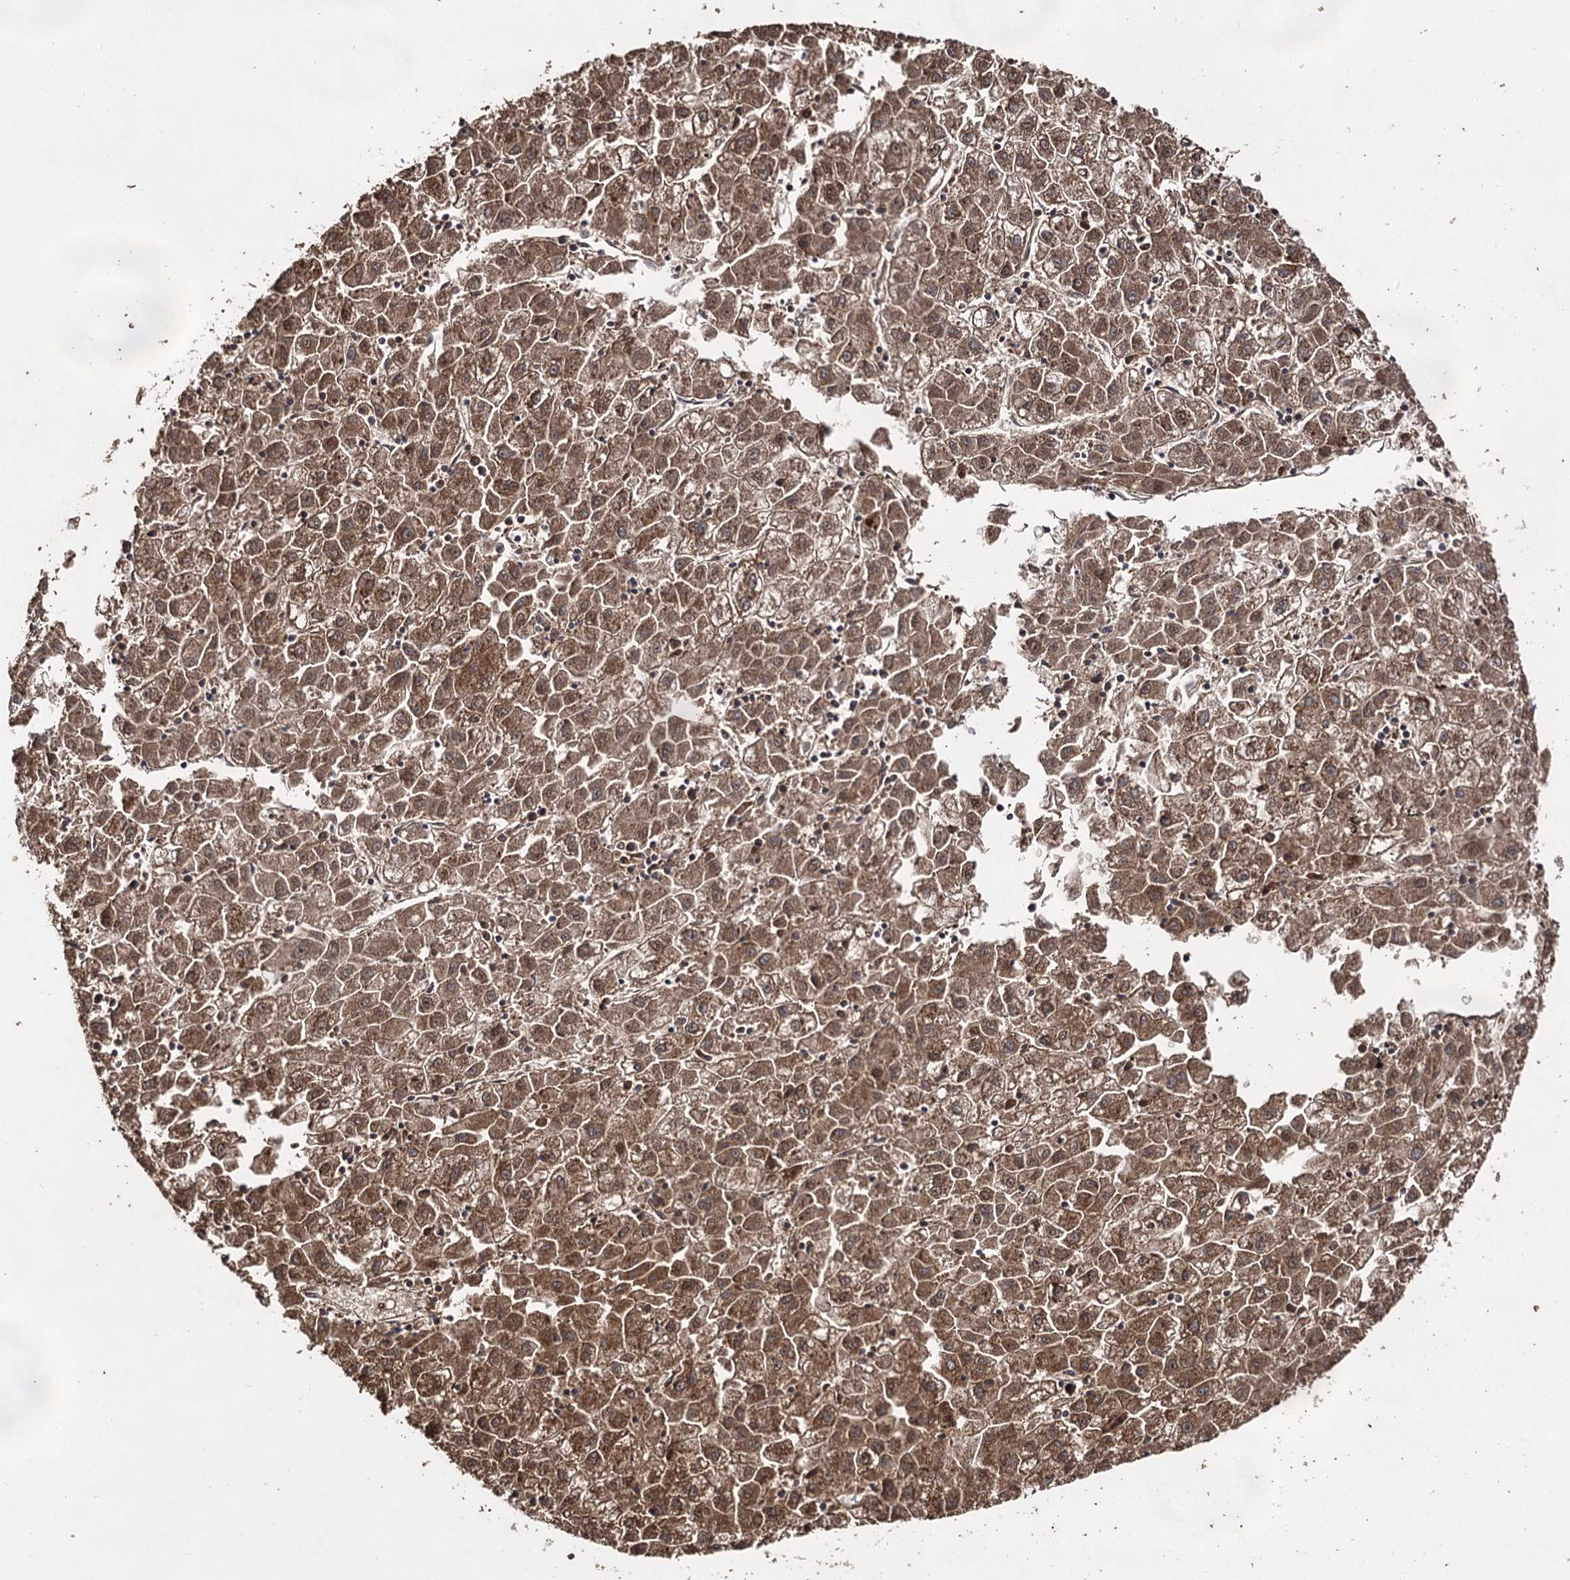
{"staining": {"intensity": "moderate", "quantity": ">75%", "location": "cytoplasmic/membranous"}, "tissue": "liver cancer", "cell_type": "Tumor cells", "image_type": "cancer", "snomed": [{"axis": "morphology", "description": "Carcinoma, Hepatocellular, NOS"}, {"axis": "topography", "description": "Liver"}], "caption": "An IHC micrograph of neoplastic tissue is shown. Protein staining in brown labels moderate cytoplasmic/membranous positivity in liver cancer (hepatocellular carcinoma) within tumor cells. (brown staining indicates protein expression, while blue staining denotes nuclei).", "gene": "ACTR6", "patient": {"sex": "male", "age": 72}}